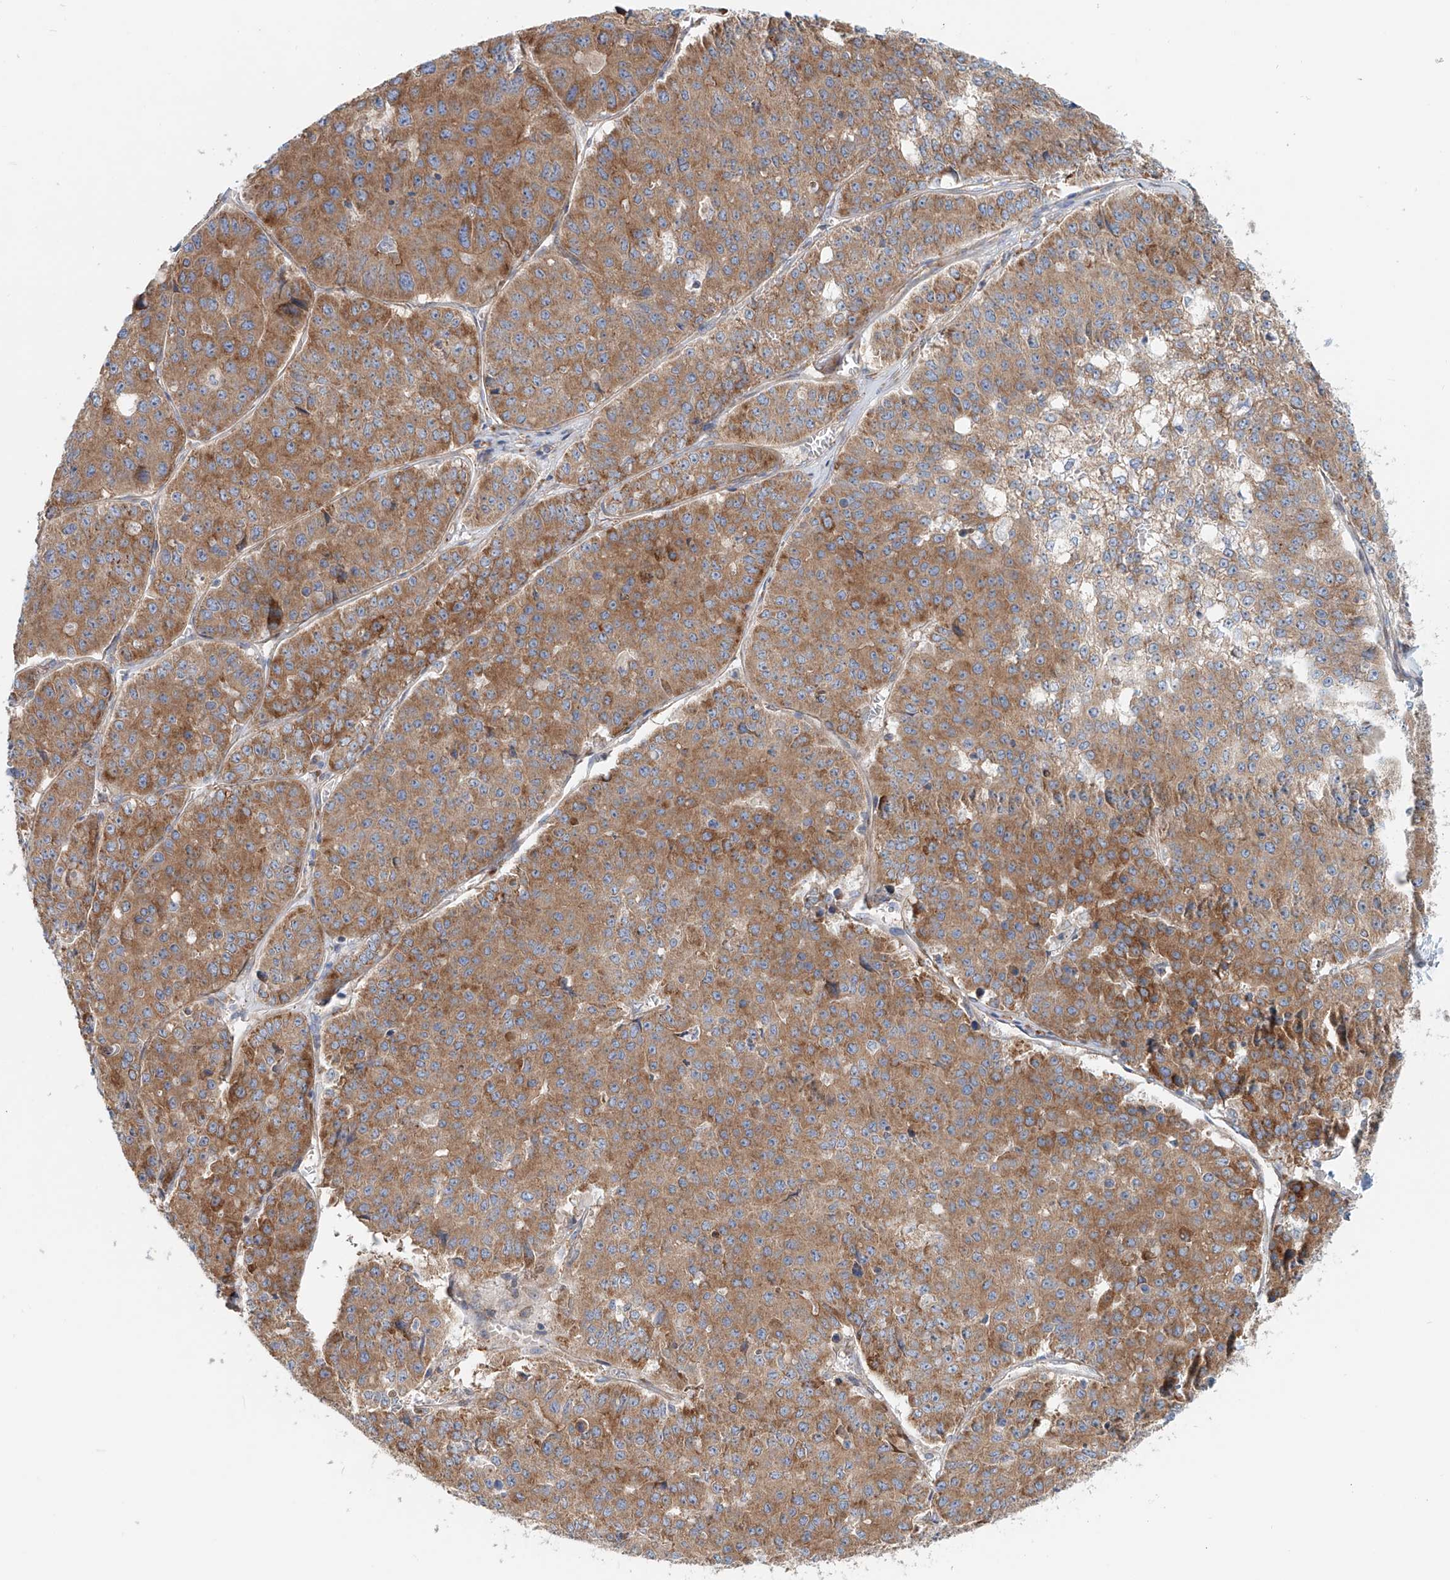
{"staining": {"intensity": "moderate", "quantity": ">75%", "location": "cytoplasmic/membranous"}, "tissue": "pancreatic cancer", "cell_type": "Tumor cells", "image_type": "cancer", "snomed": [{"axis": "morphology", "description": "Adenocarcinoma, NOS"}, {"axis": "topography", "description": "Pancreas"}], "caption": "Immunohistochemistry of human adenocarcinoma (pancreatic) displays medium levels of moderate cytoplasmic/membranous expression in approximately >75% of tumor cells.", "gene": "SNAP29", "patient": {"sex": "male", "age": 50}}